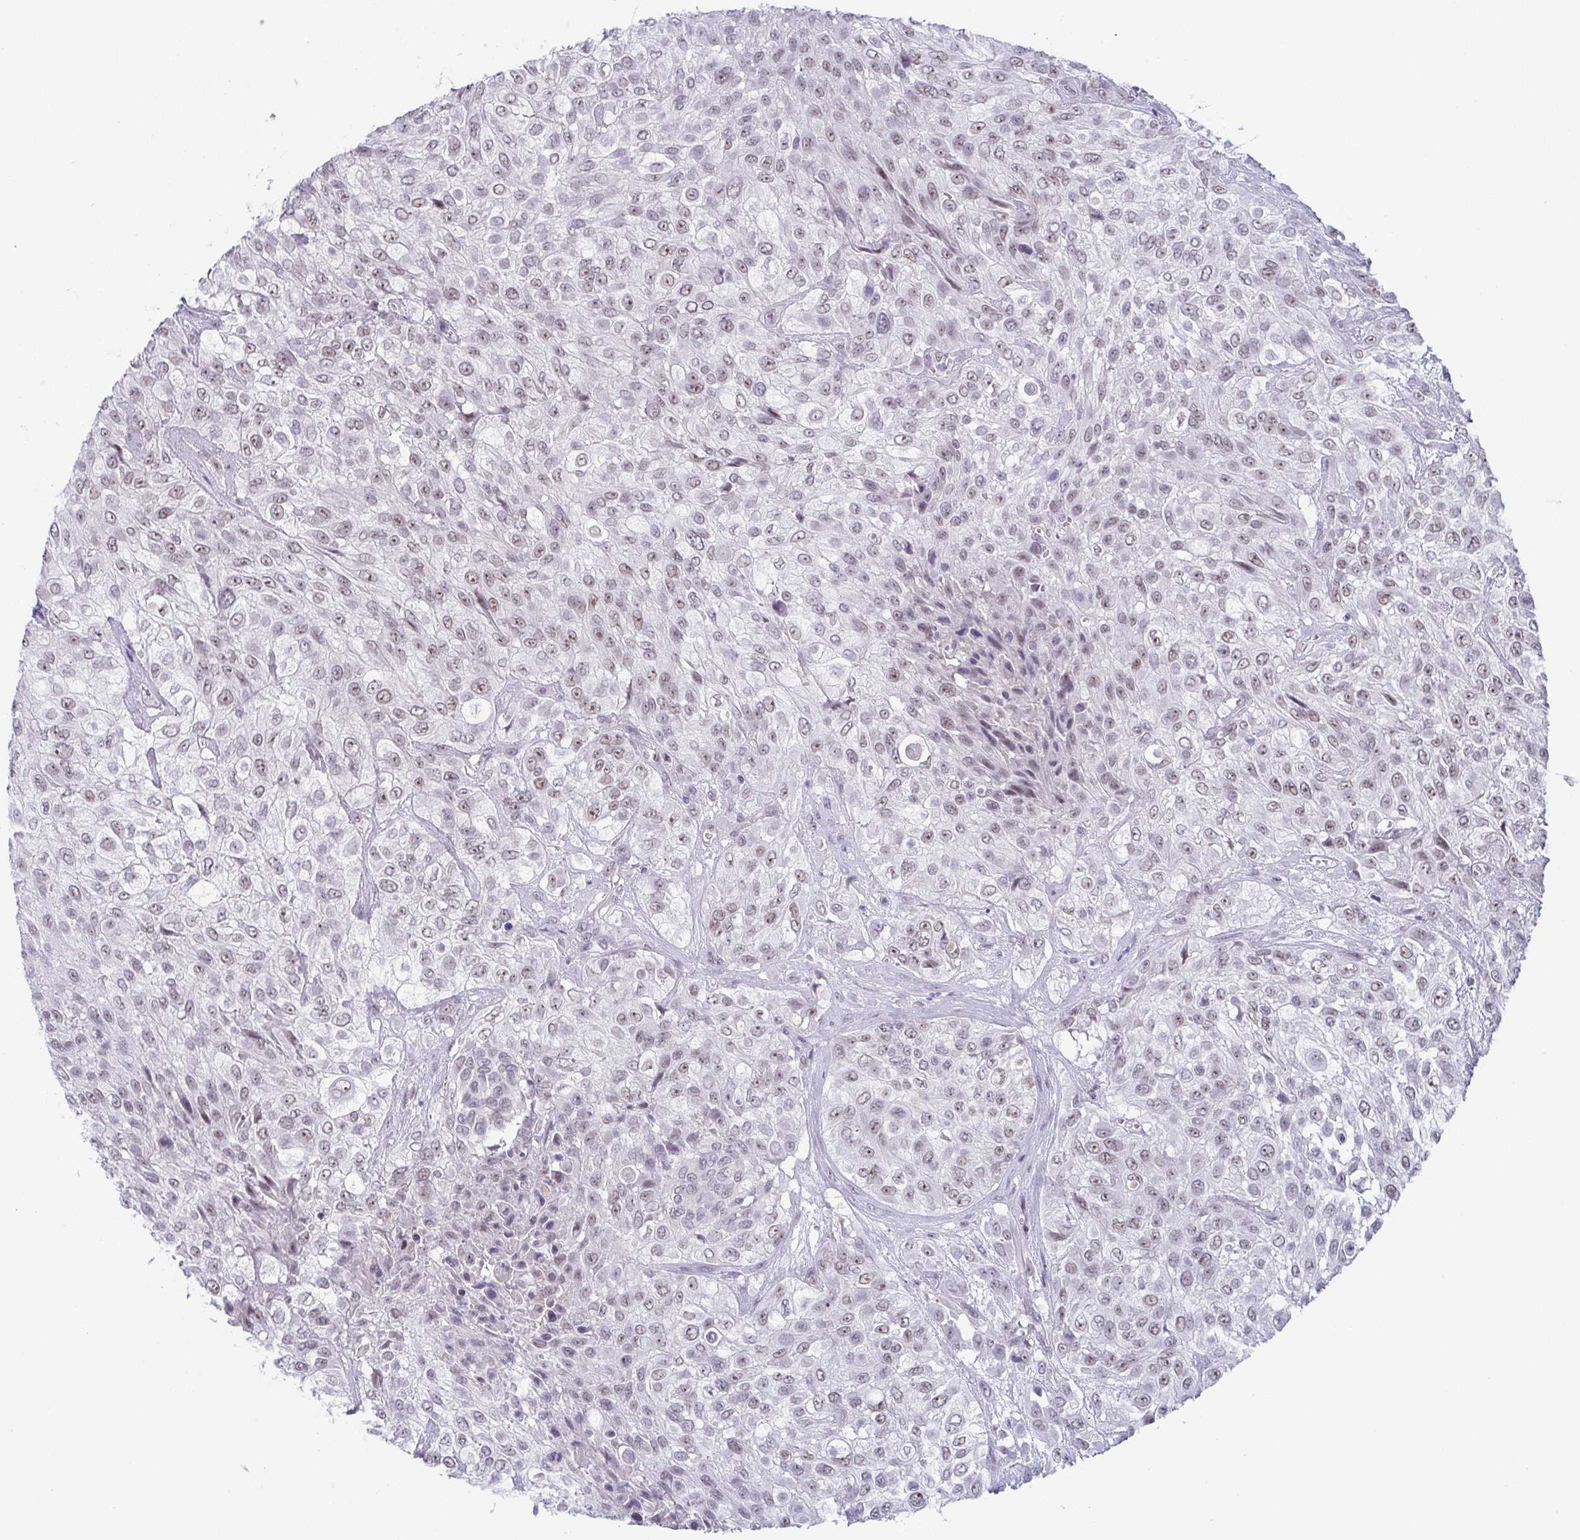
{"staining": {"intensity": "weak", "quantity": "25%-75%", "location": "nuclear"}, "tissue": "urothelial cancer", "cell_type": "Tumor cells", "image_type": "cancer", "snomed": [{"axis": "morphology", "description": "Urothelial carcinoma, High grade"}, {"axis": "topography", "description": "Urinary bladder"}], "caption": "This histopathology image exhibits IHC staining of high-grade urothelial carcinoma, with low weak nuclear expression in approximately 25%-75% of tumor cells.", "gene": "EXOSC7", "patient": {"sex": "male", "age": 57}}